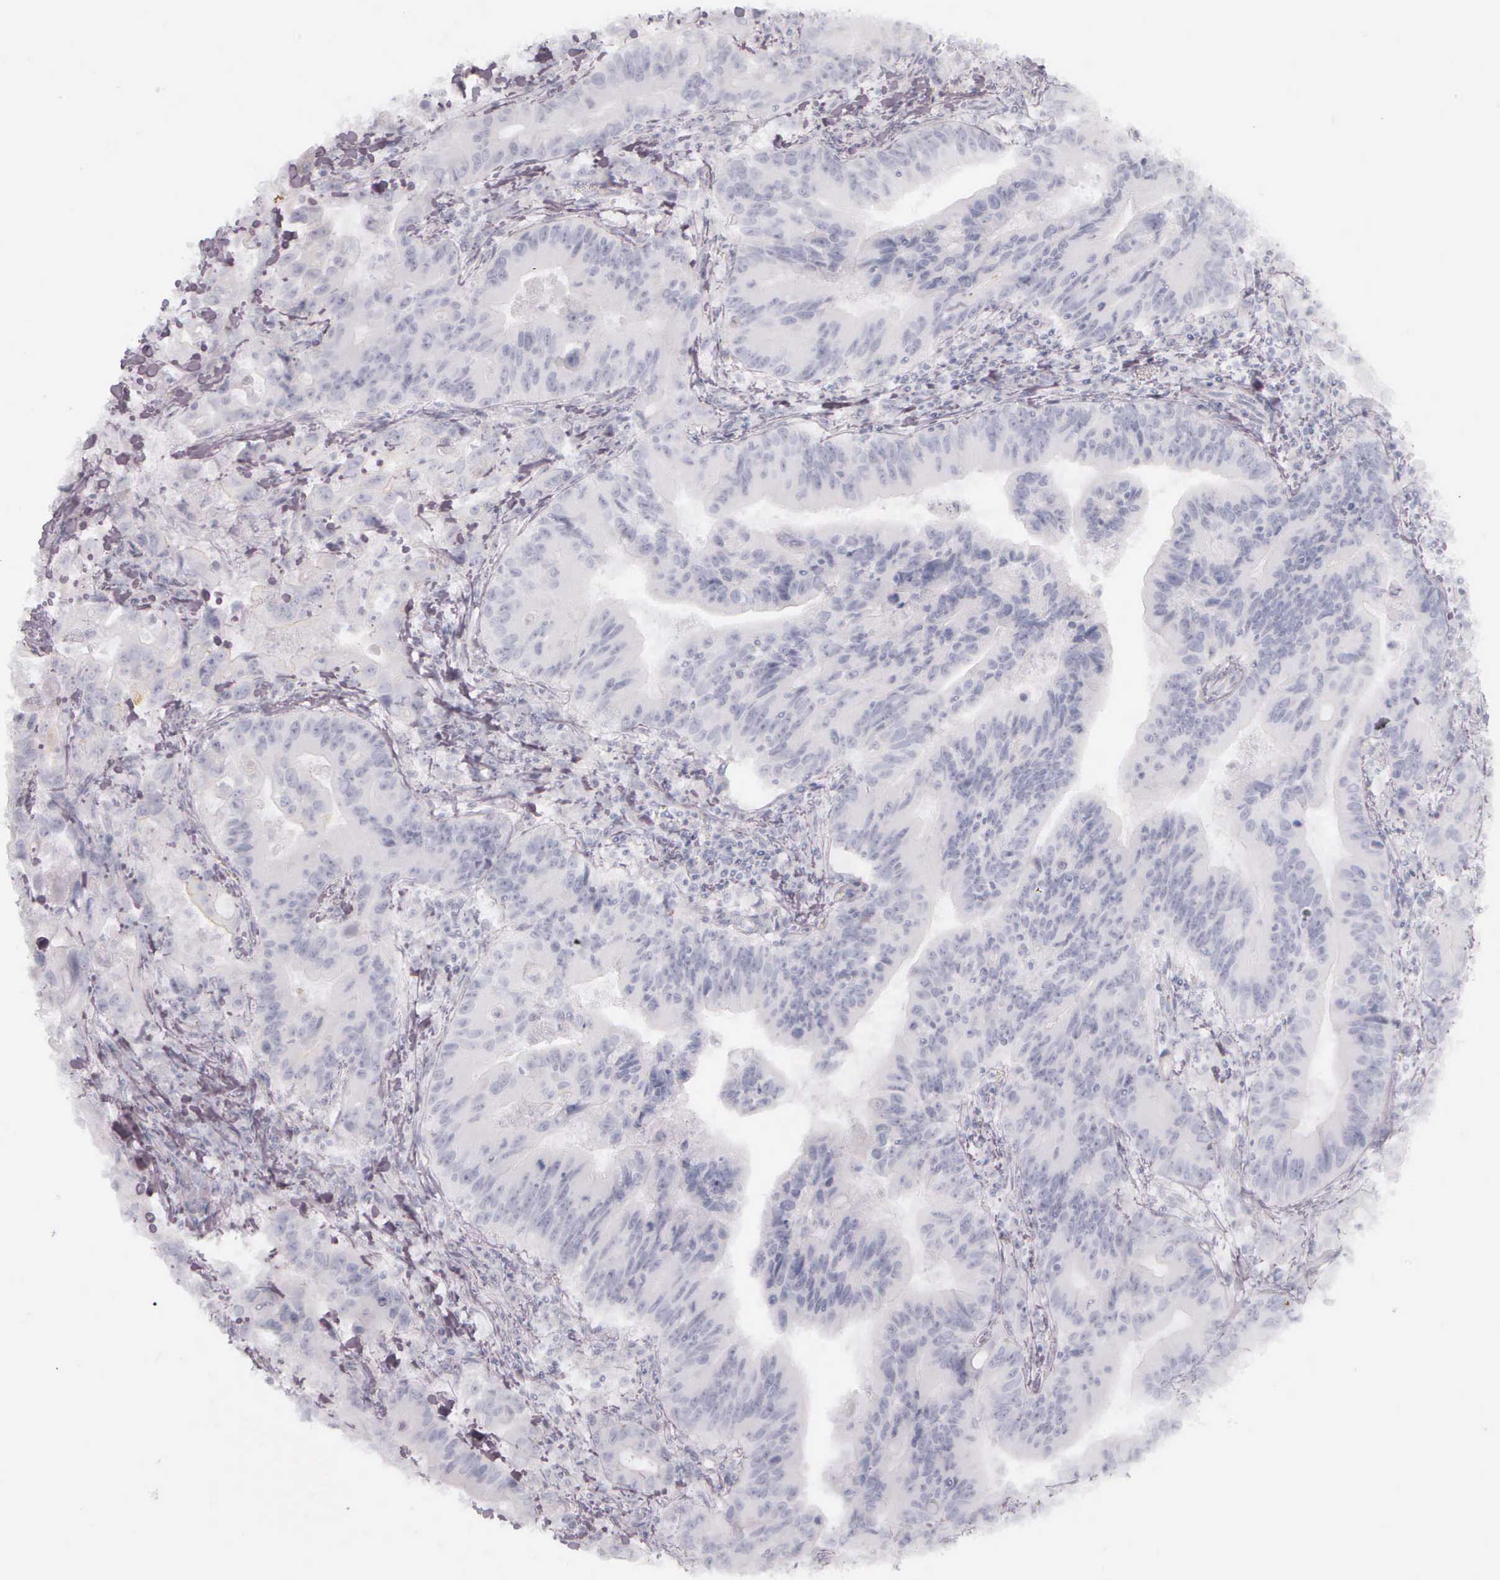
{"staining": {"intensity": "negative", "quantity": "none", "location": "none"}, "tissue": "stomach cancer", "cell_type": "Tumor cells", "image_type": "cancer", "snomed": [{"axis": "morphology", "description": "Adenocarcinoma, NOS"}, {"axis": "topography", "description": "Stomach, upper"}], "caption": "A photomicrograph of stomach adenocarcinoma stained for a protein displays no brown staining in tumor cells.", "gene": "KRT14", "patient": {"sex": "male", "age": 63}}